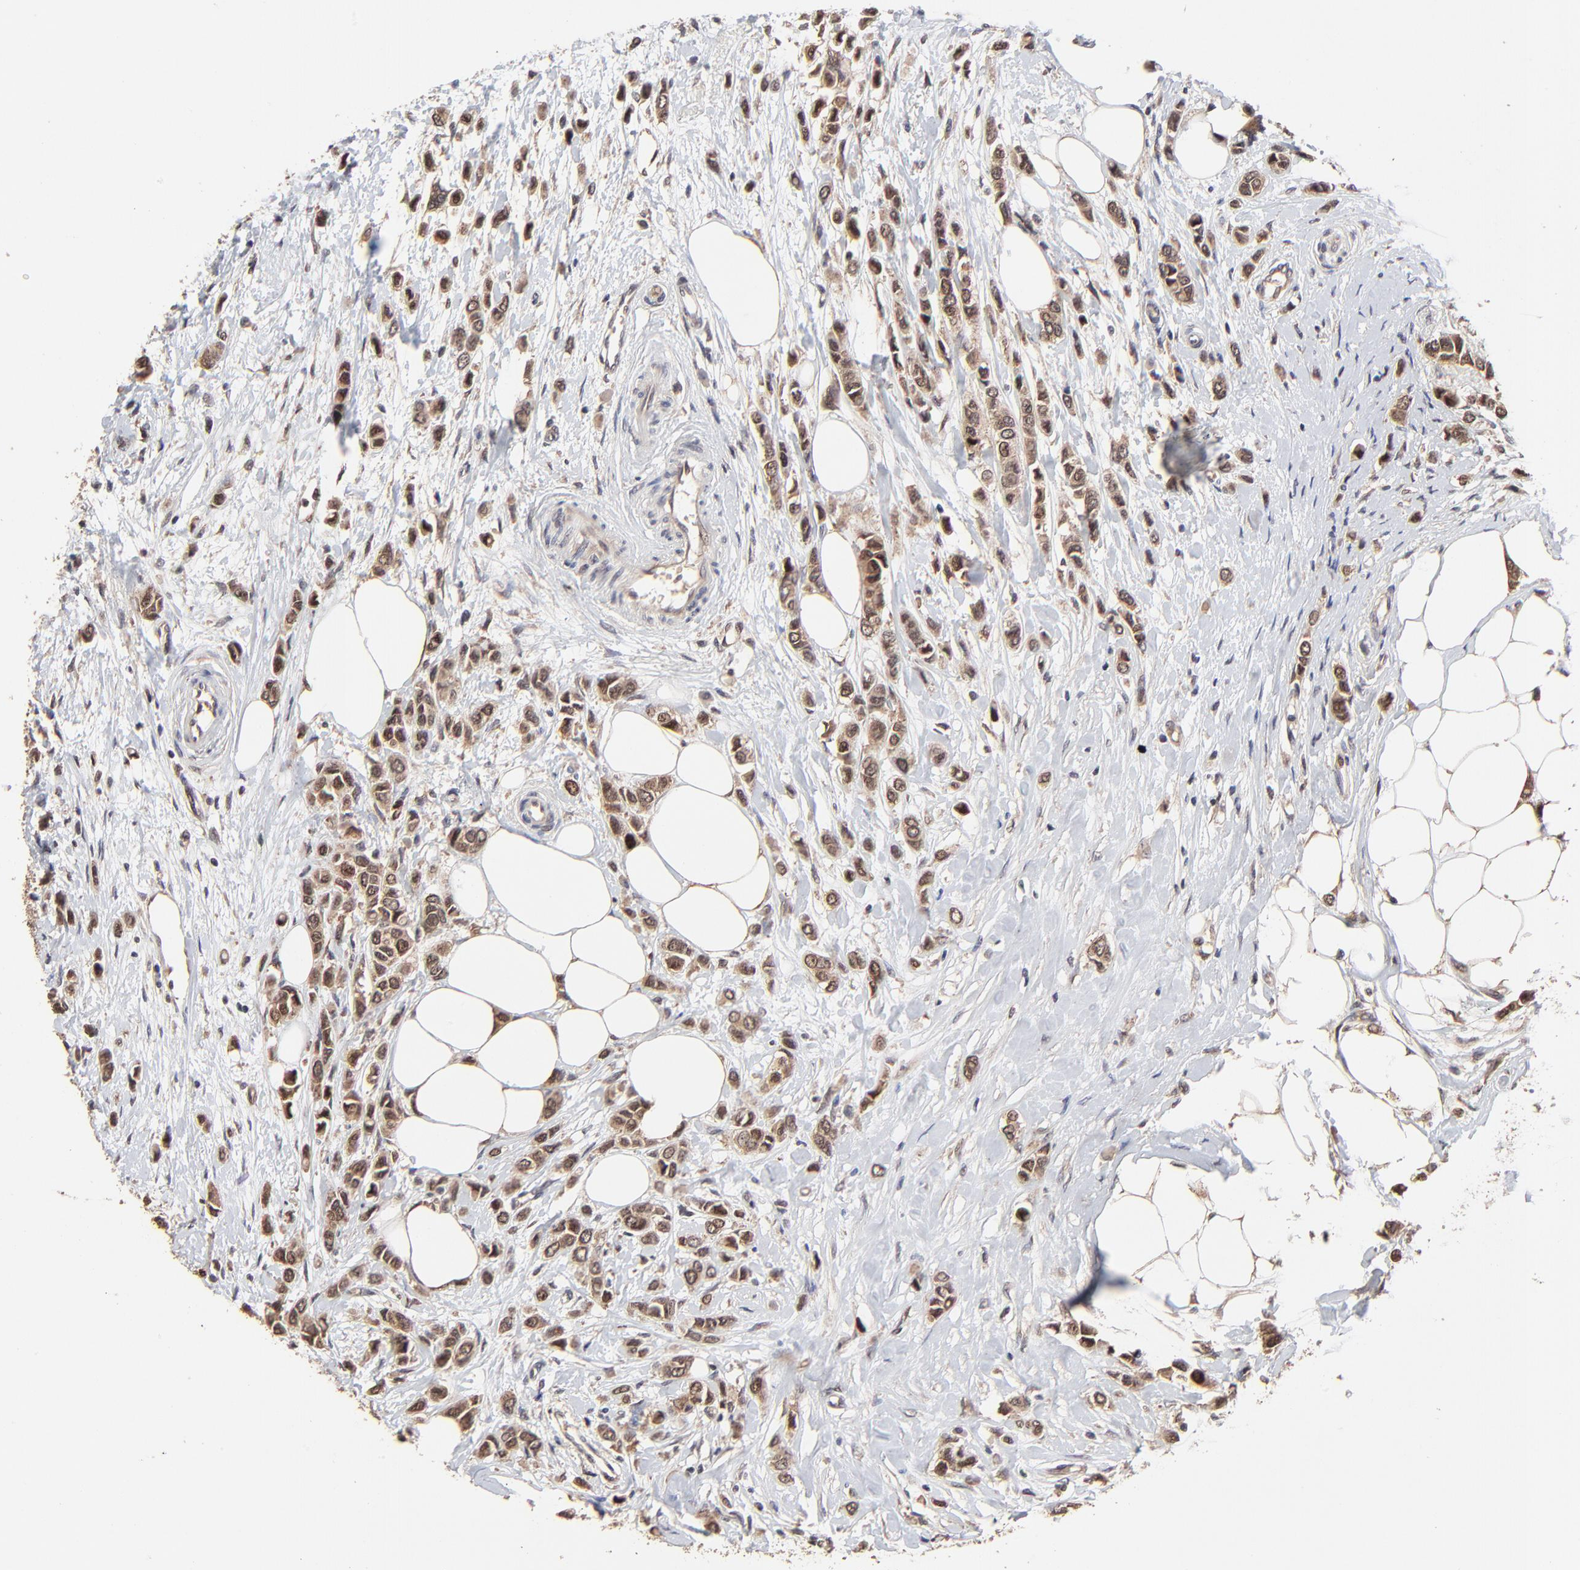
{"staining": {"intensity": "moderate", "quantity": ">75%", "location": "cytoplasmic/membranous,nuclear"}, "tissue": "breast cancer", "cell_type": "Tumor cells", "image_type": "cancer", "snomed": [{"axis": "morphology", "description": "Lobular carcinoma"}, {"axis": "topography", "description": "Breast"}], "caption": "A high-resolution photomicrograph shows immunohistochemistry (IHC) staining of breast lobular carcinoma, which displays moderate cytoplasmic/membranous and nuclear staining in approximately >75% of tumor cells.", "gene": "FRMD8", "patient": {"sex": "female", "age": 51}}